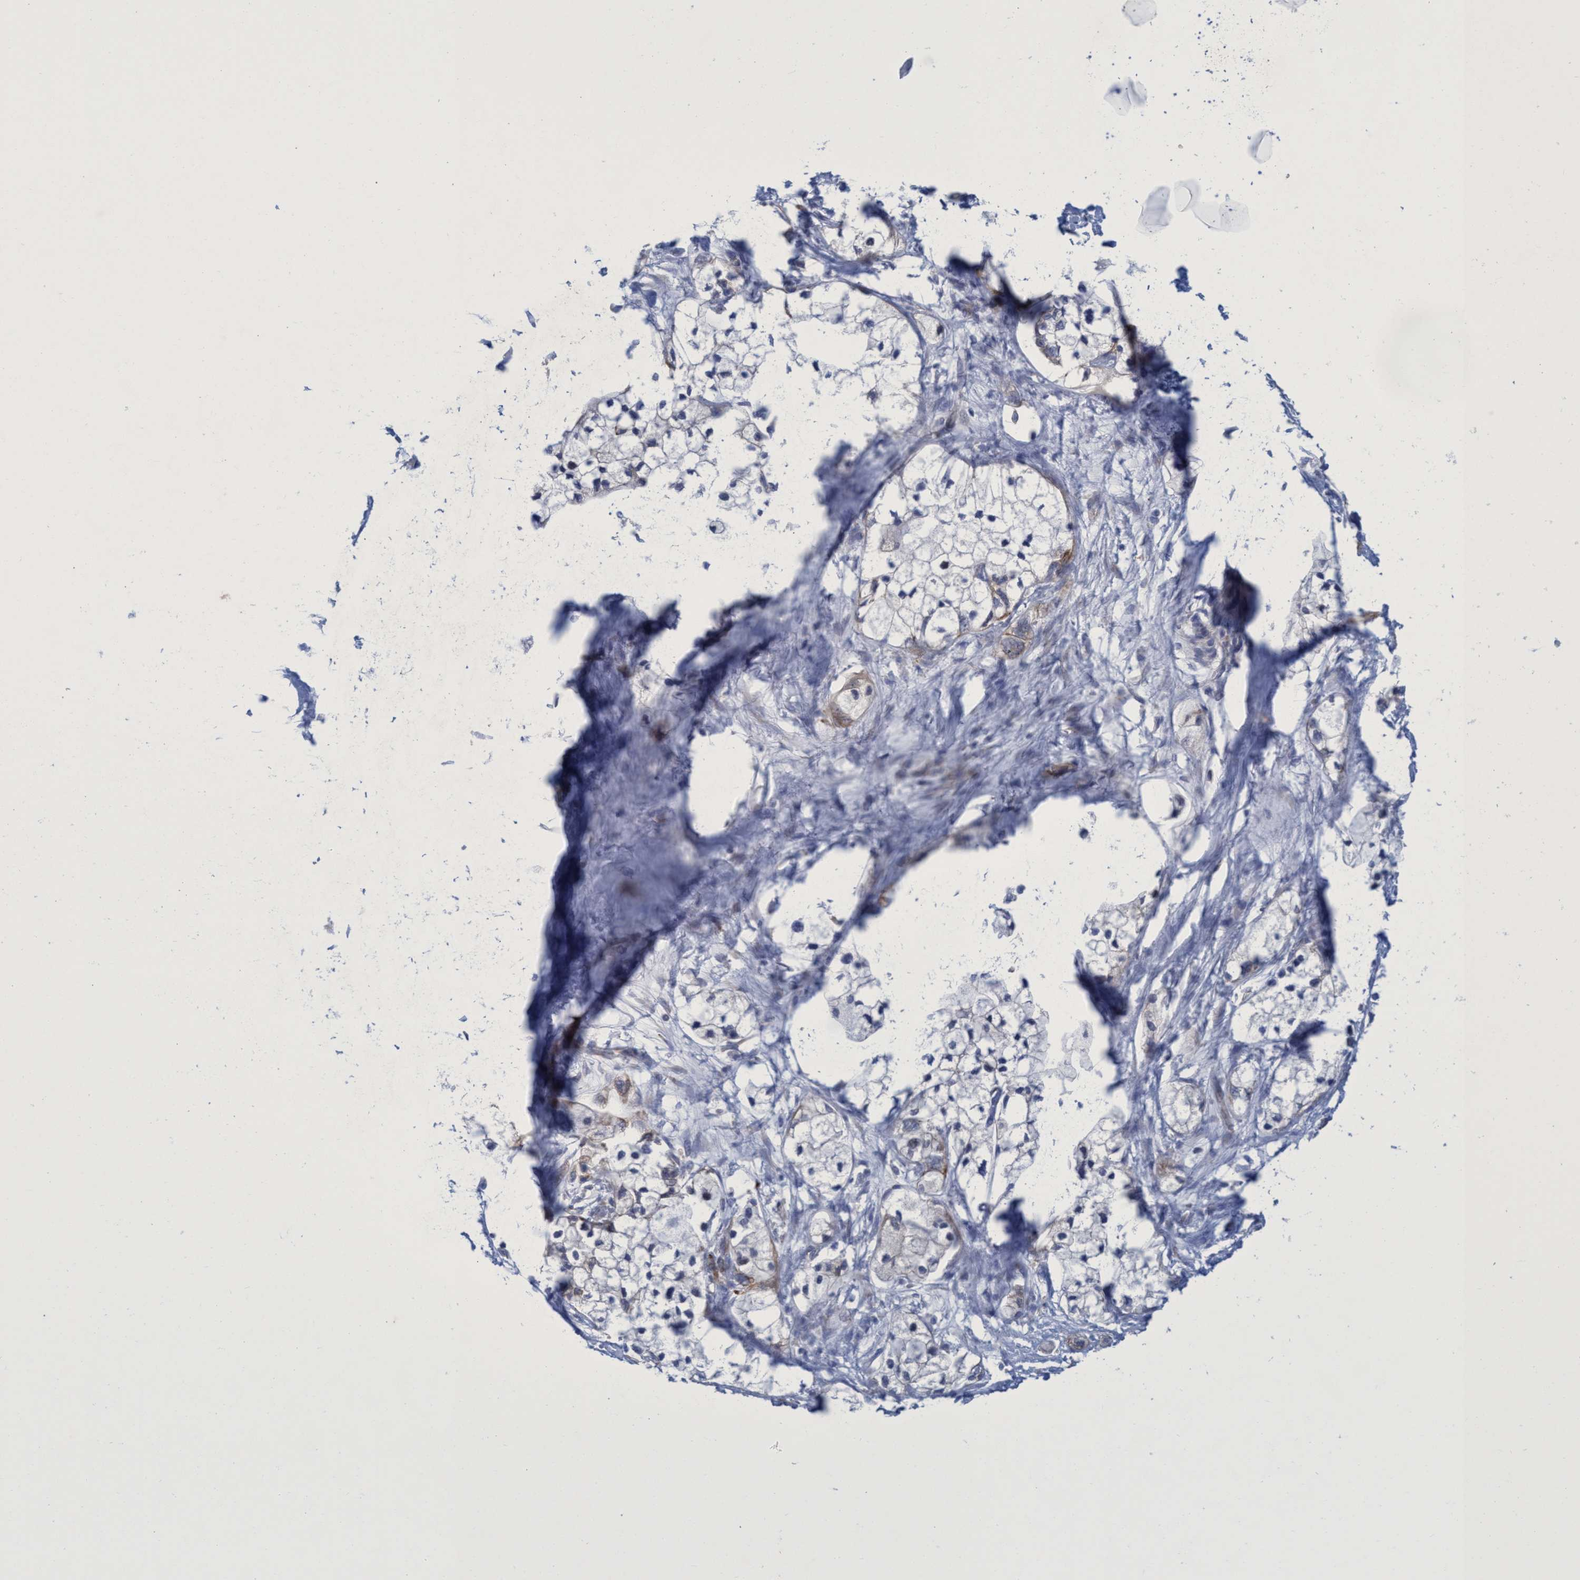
{"staining": {"intensity": "negative", "quantity": "none", "location": "none"}, "tissue": "pancreatic cancer", "cell_type": "Tumor cells", "image_type": "cancer", "snomed": [{"axis": "morphology", "description": "Adenocarcinoma, NOS"}, {"axis": "topography", "description": "Pancreas"}], "caption": "Immunohistochemistry (IHC) photomicrograph of pancreatic cancer (adenocarcinoma) stained for a protein (brown), which demonstrates no positivity in tumor cells.", "gene": "R3HCC1", "patient": {"sex": "male", "age": 74}}